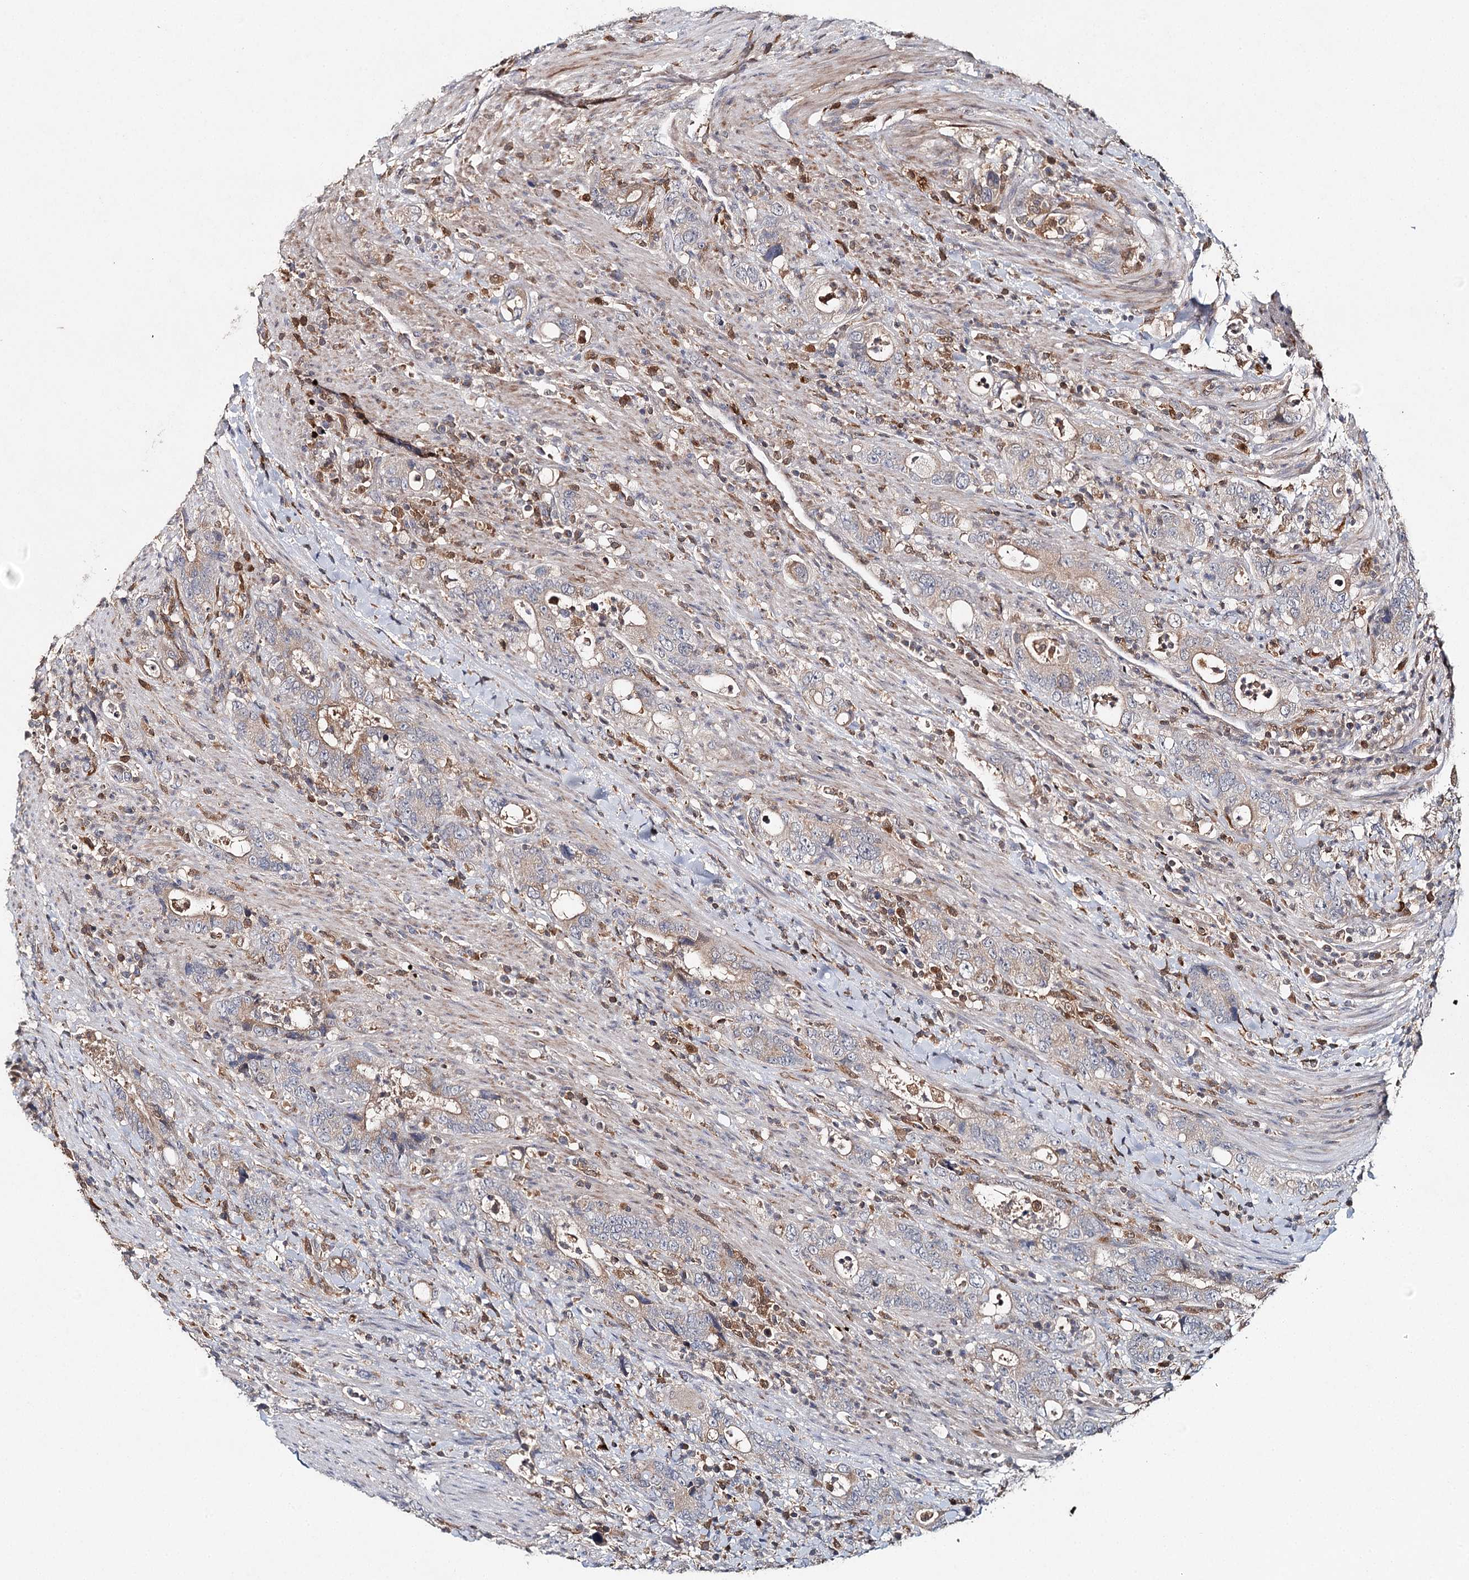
{"staining": {"intensity": "weak", "quantity": "25%-75%", "location": "cytoplasmic/membranous"}, "tissue": "colorectal cancer", "cell_type": "Tumor cells", "image_type": "cancer", "snomed": [{"axis": "morphology", "description": "Adenocarcinoma, NOS"}, {"axis": "topography", "description": "Colon"}], "caption": "Brown immunohistochemical staining in human colorectal adenocarcinoma demonstrates weak cytoplasmic/membranous expression in approximately 25%-75% of tumor cells.", "gene": "SLC41A2", "patient": {"sex": "female", "age": 75}}